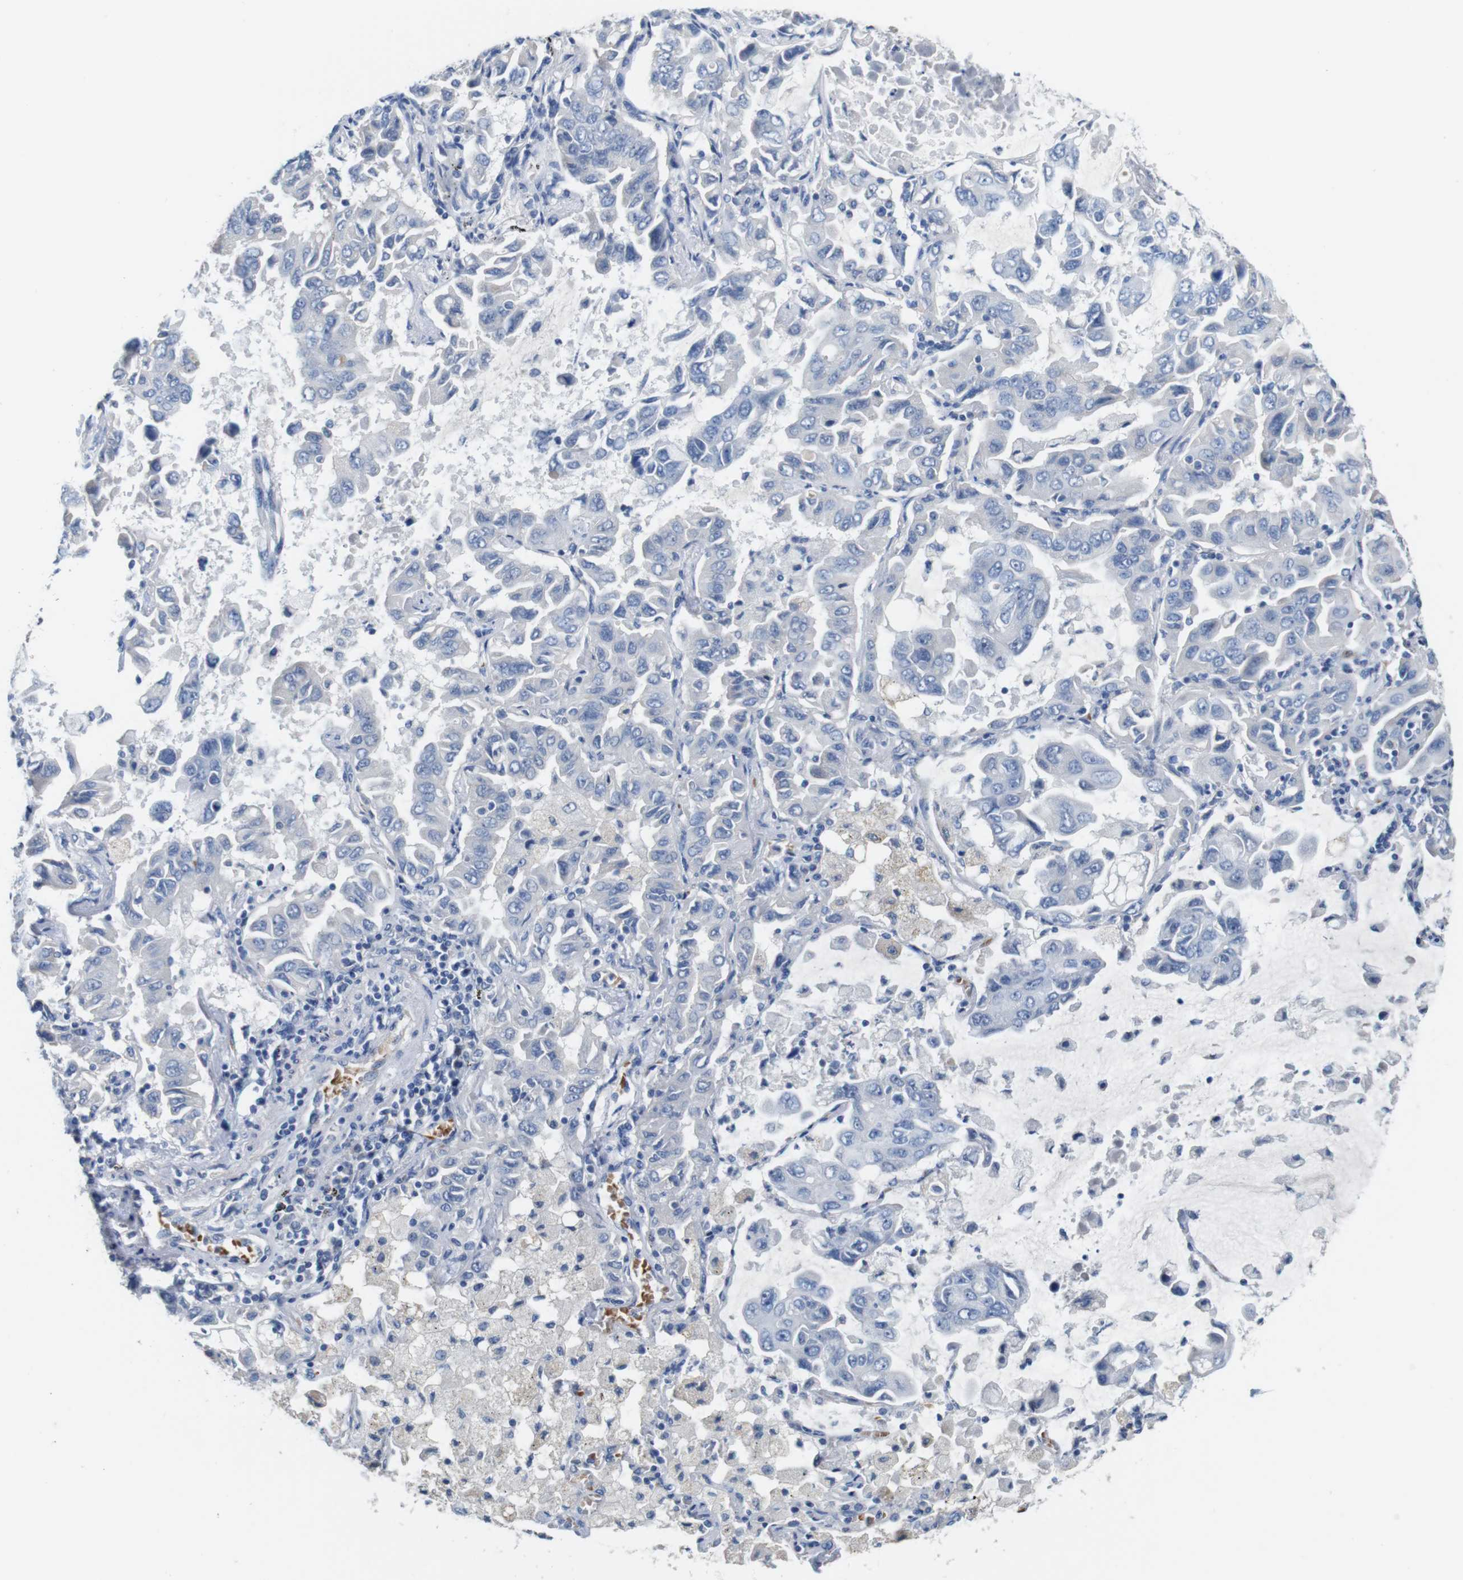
{"staining": {"intensity": "negative", "quantity": "none", "location": "none"}, "tissue": "lung cancer", "cell_type": "Tumor cells", "image_type": "cancer", "snomed": [{"axis": "morphology", "description": "Adenocarcinoma, NOS"}, {"axis": "topography", "description": "Lung"}], "caption": "Immunohistochemical staining of human lung adenocarcinoma demonstrates no significant expression in tumor cells. (Immunohistochemistry, brightfield microscopy, high magnification).", "gene": "IGSF8", "patient": {"sex": "male", "age": 64}}